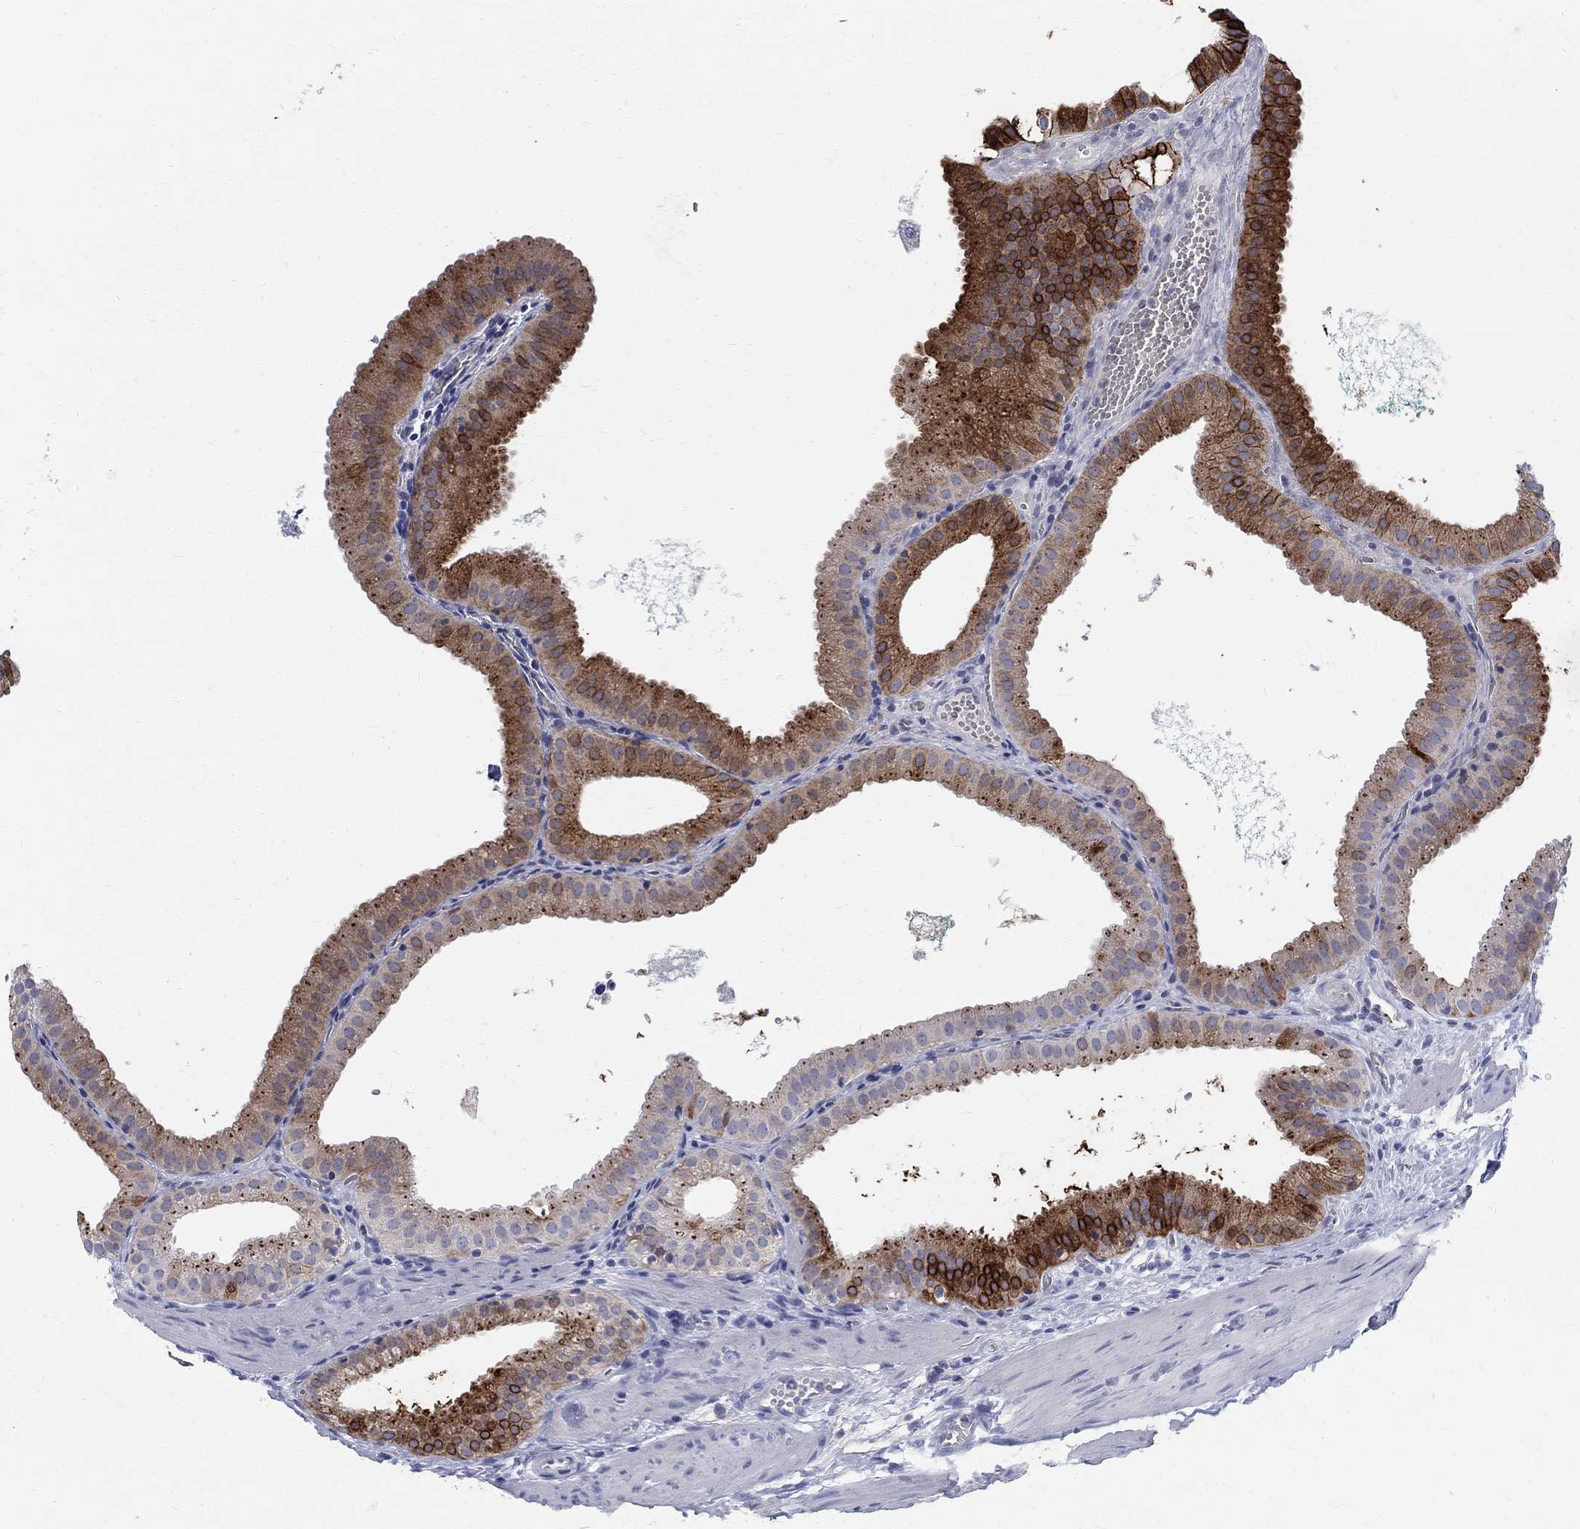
{"staining": {"intensity": "strong", "quantity": "25%-75%", "location": "cytoplasmic/membranous,nuclear"}, "tissue": "gallbladder", "cell_type": "Glandular cells", "image_type": "normal", "snomed": [{"axis": "morphology", "description": "Normal tissue, NOS"}, {"axis": "topography", "description": "Gallbladder"}], "caption": "Immunohistochemistry (IHC) staining of unremarkable gallbladder, which shows high levels of strong cytoplasmic/membranous,nuclear staining in about 25%-75% of glandular cells indicating strong cytoplasmic/membranous,nuclear protein positivity. The staining was performed using DAB (brown) for protein detection and nuclei were counterstained in hematoxylin (blue).", "gene": "SOX2", "patient": {"sex": "male", "age": 67}}